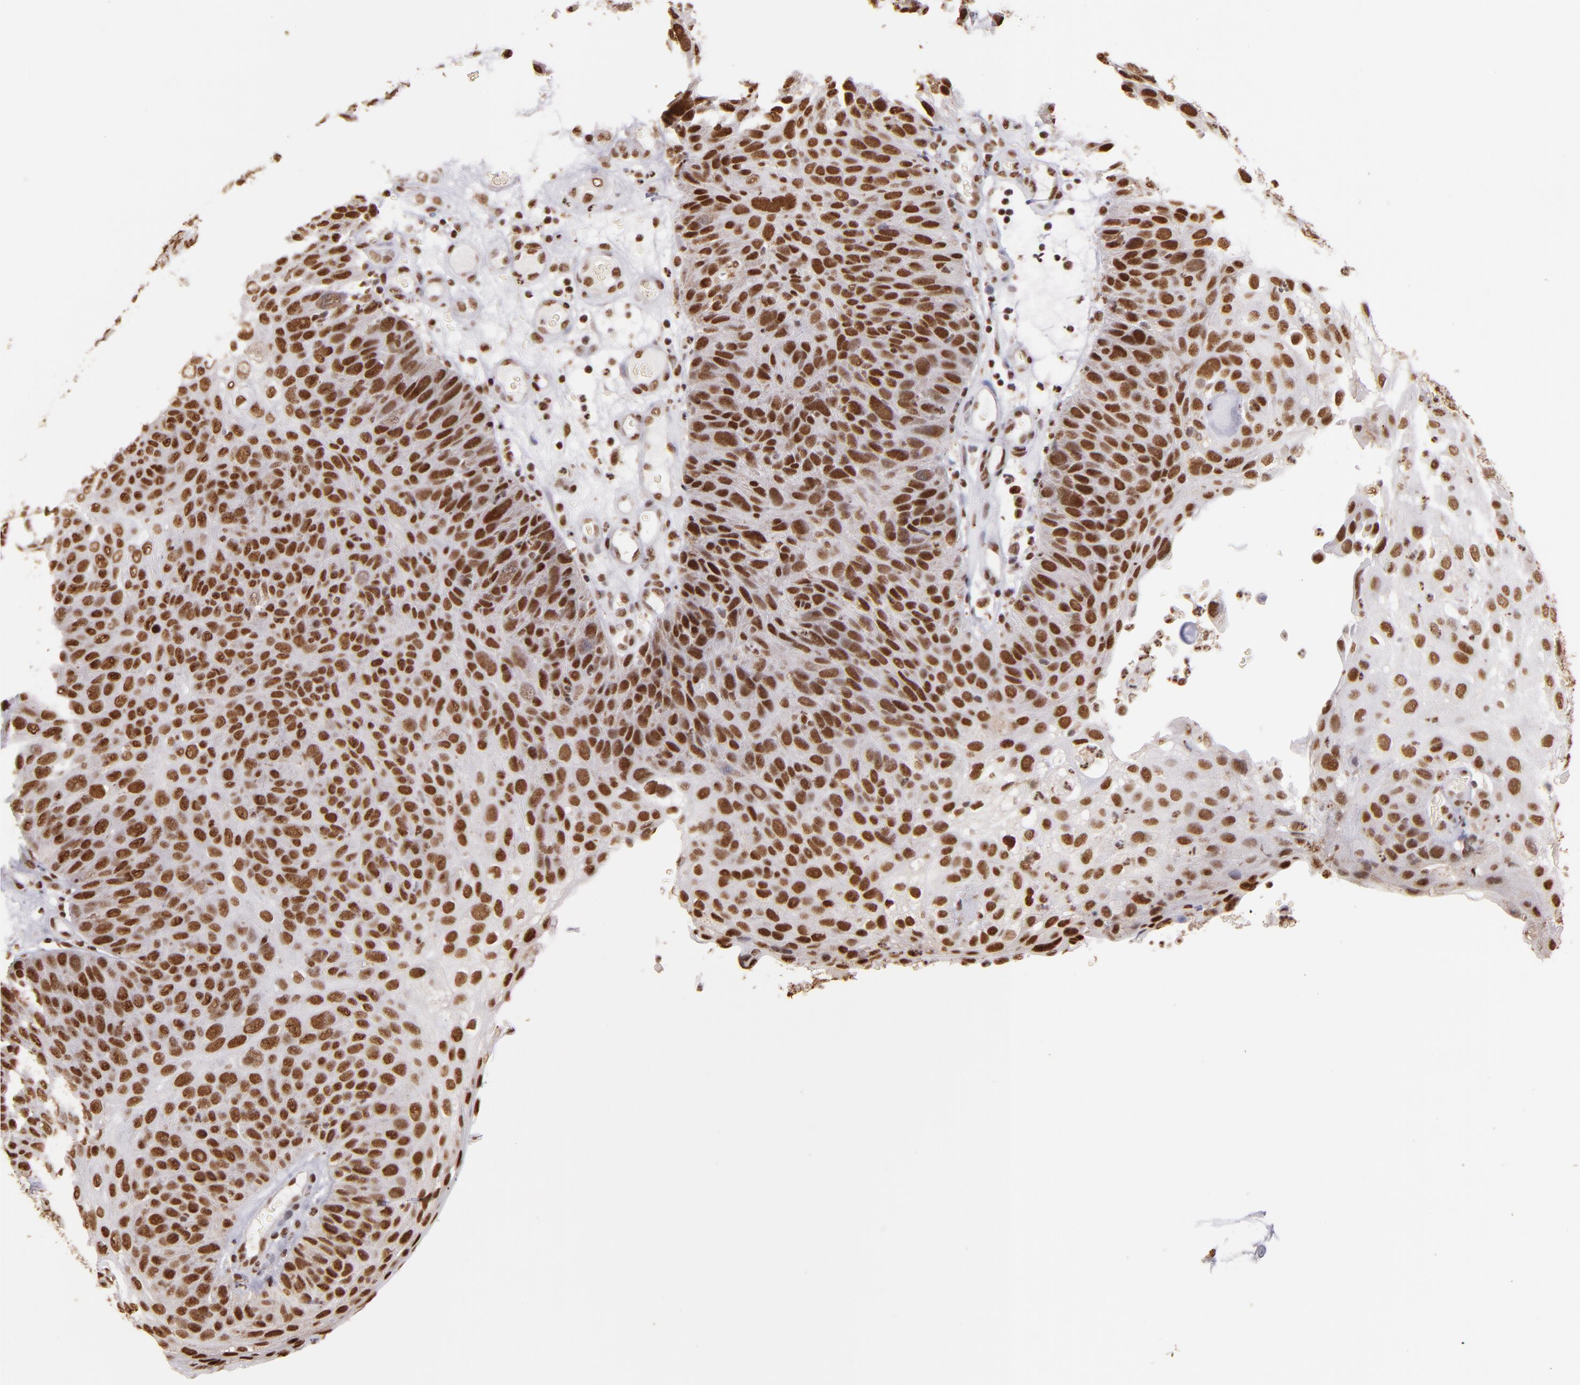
{"staining": {"intensity": "moderate", "quantity": ">75%", "location": "nuclear"}, "tissue": "skin cancer", "cell_type": "Tumor cells", "image_type": "cancer", "snomed": [{"axis": "morphology", "description": "Squamous cell carcinoma, NOS"}, {"axis": "topography", "description": "Skin"}], "caption": "Skin cancer (squamous cell carcinoma) stained with a brown dye reveals moderate nuclear positive expression in approximately >75% of tumor cells.", "gene": "SP1", "patient": {"sex": "male", "age": 87}}